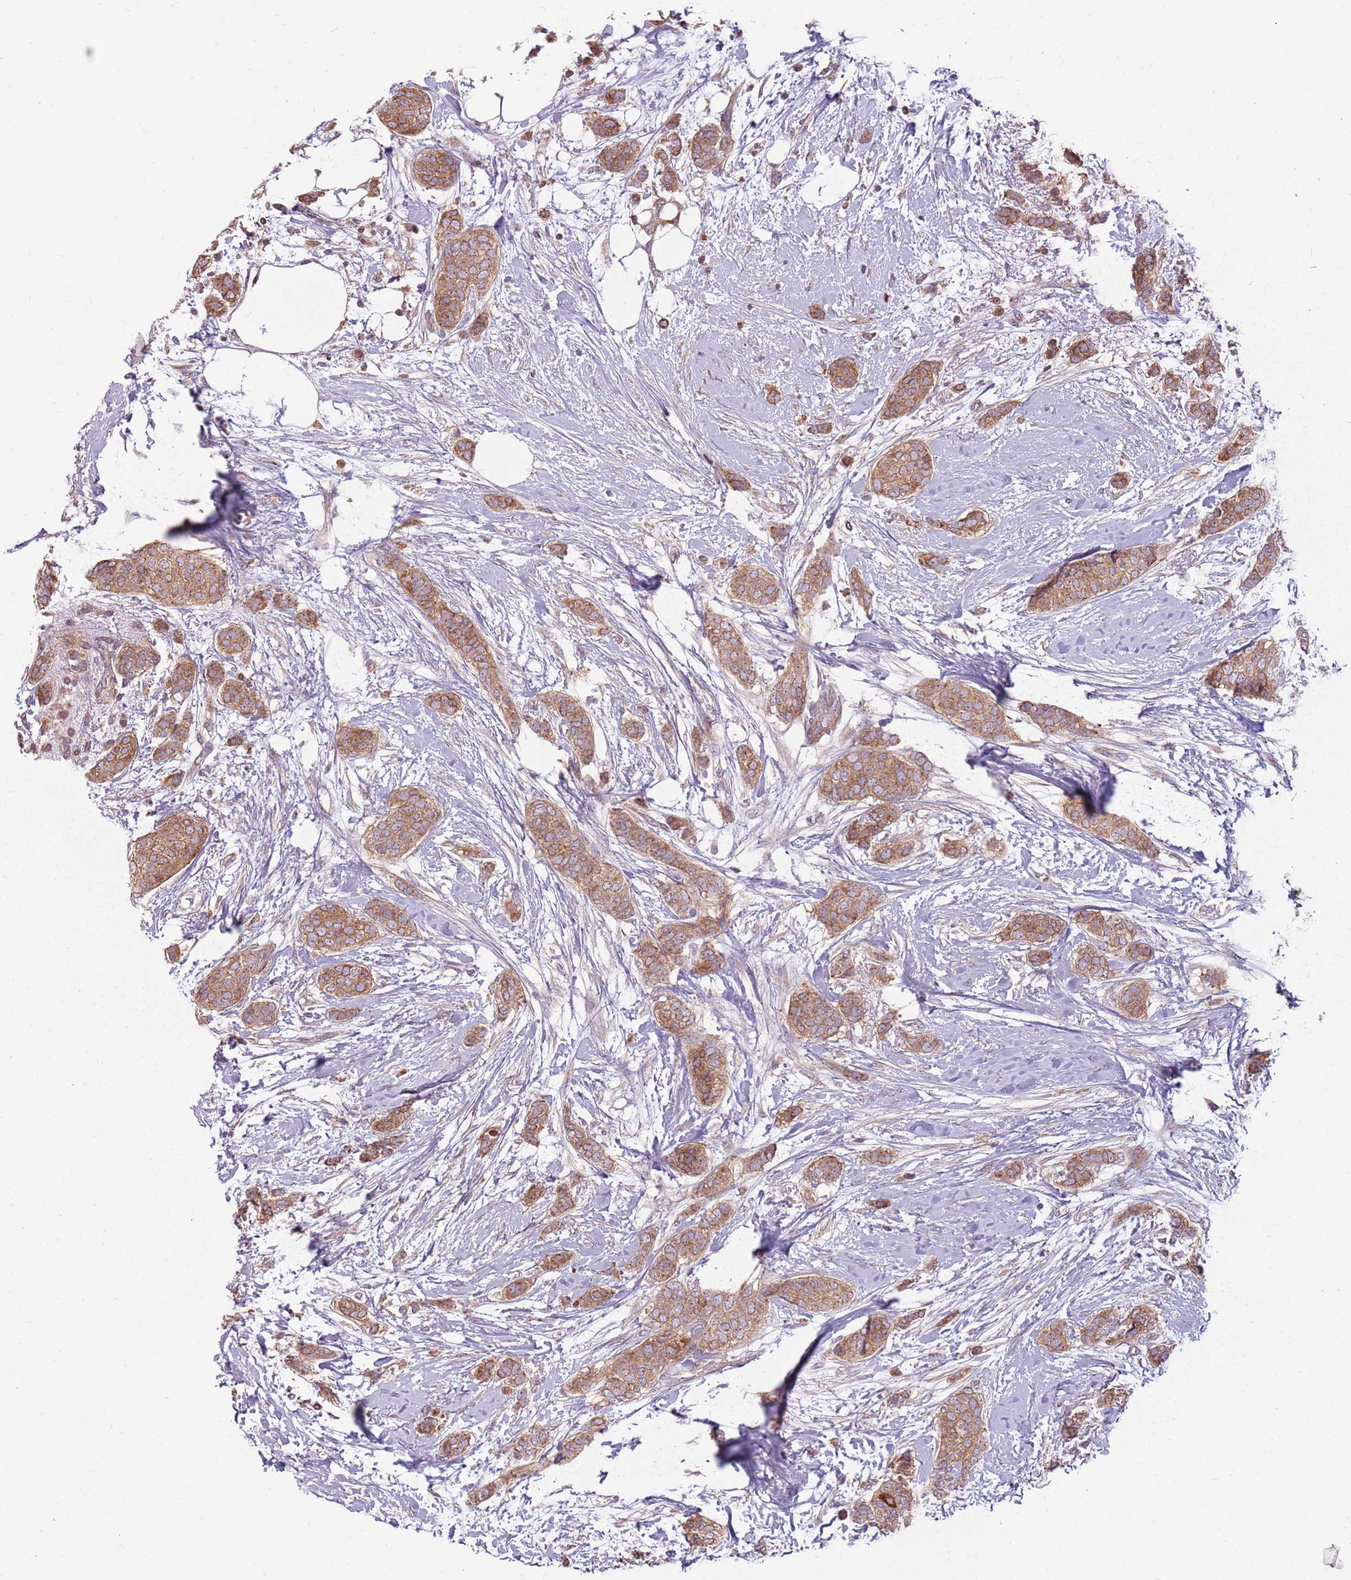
{"staining": {"intensity": "moderate", "quantity": ">75%", "location": "cytoplasmic/membranous"}, "tissue": "breast cancer", "cell_type": "Tumor cells", "image_type": "cancer", "snomed": [{"axis": "morphology", "description": "Duct carcinoma"}, {"axis": "topography", "description": "Breast"}], "caption": "The micrograph displays immunohistochemical staining of invasive ductal carcinoma (breast). There is moderate cytoplasmic/membranous expression is identified in approximately >75% of tumor cells. The staining is performed using DAB brown chromogen to label protein expression. The nuclei are counter-stained blue using hematoxylin.", "gene": "RPL21", "patient": {"sex": "female", "age": 72}}